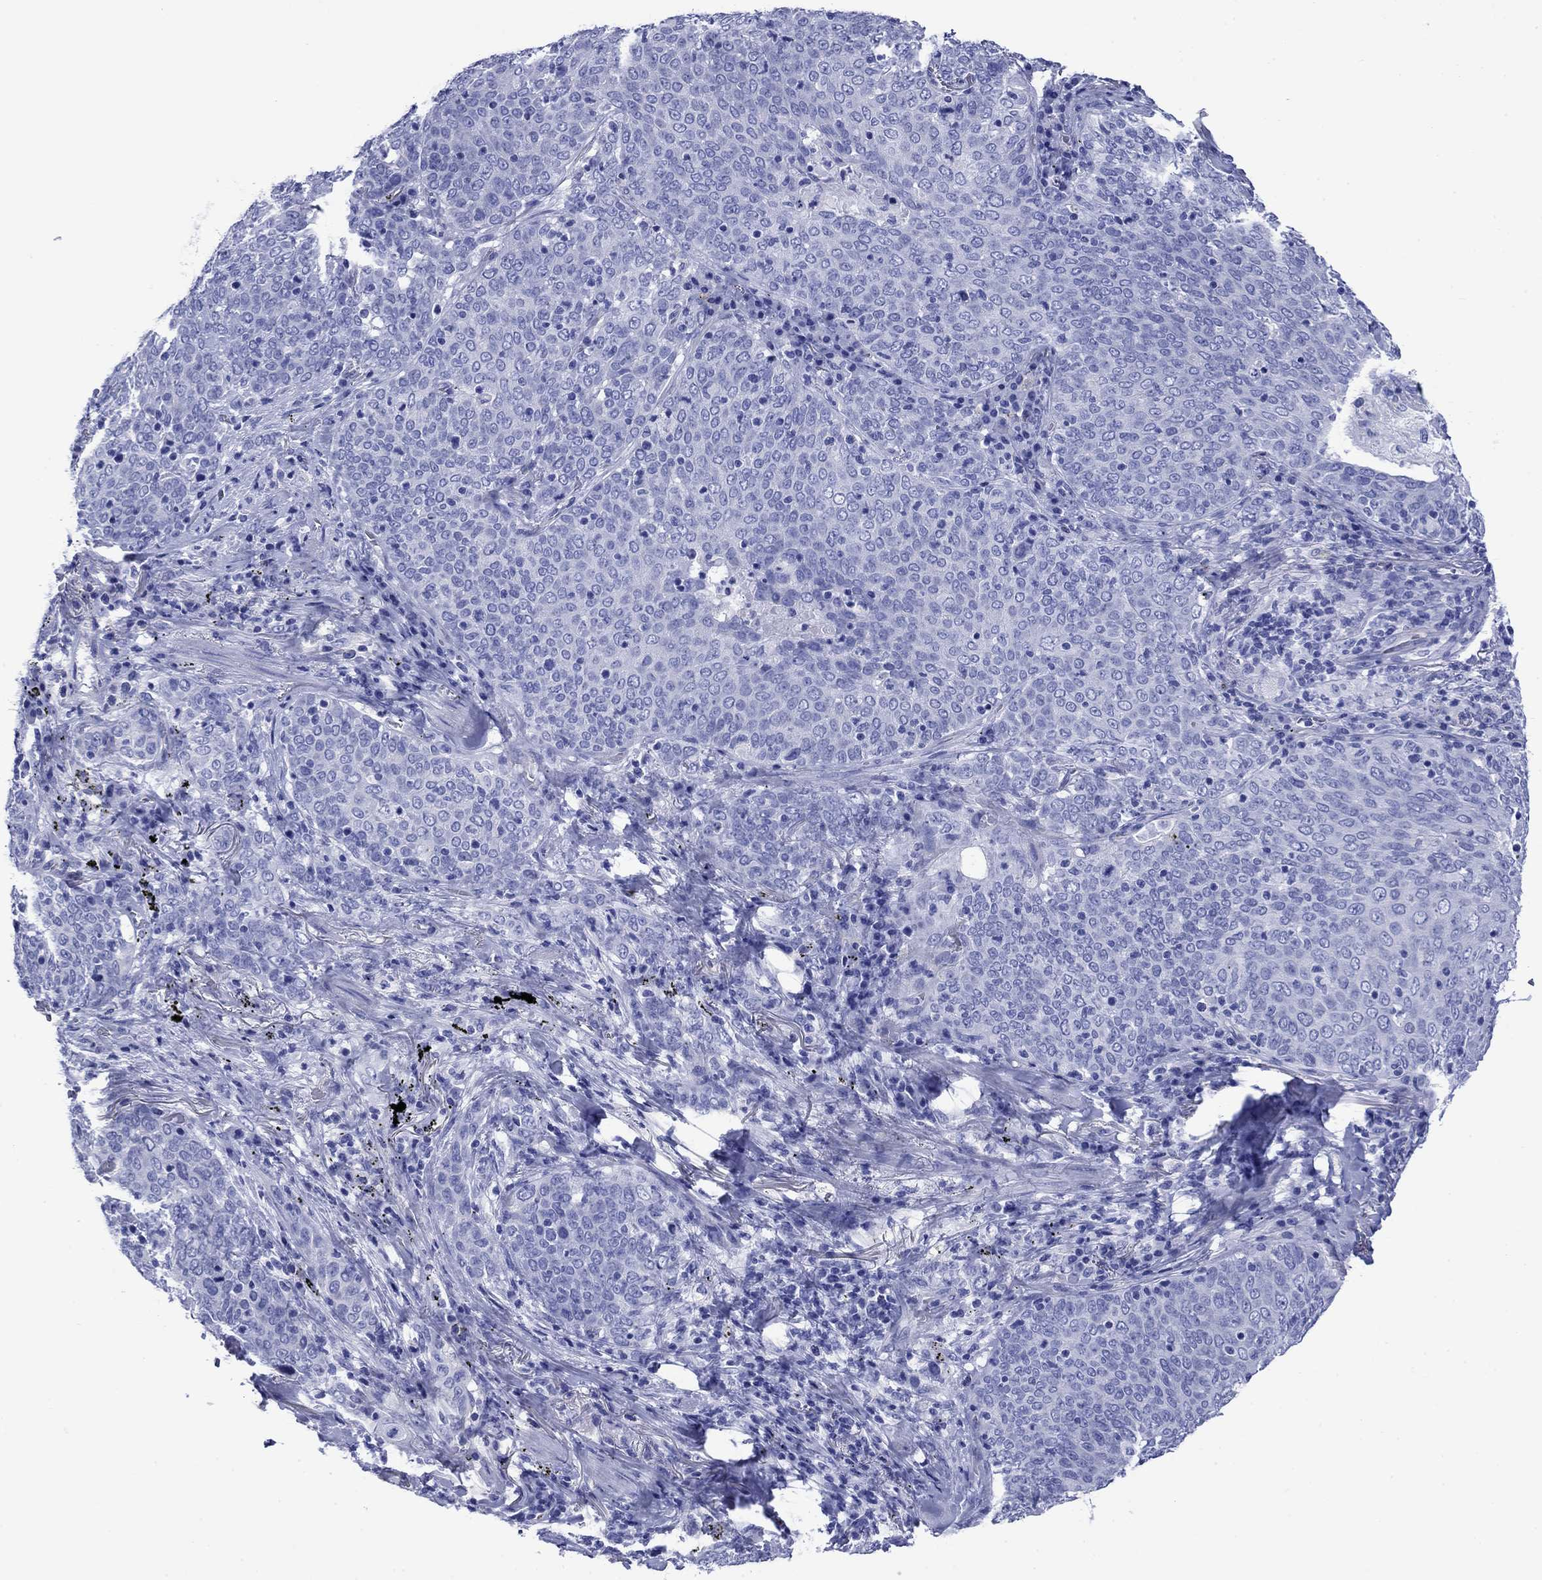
{"staining": {"intensity": "negative", "quantity": "none", "location": "none"}, "tissue": "lung cancer", "cell_type": "Tumor cells", "image_type": "cancer", "snomed": [{"axis": "morphology", "description": "Squamous cell carcinoma, NOS"}, {"axis": "topography", "description": "Lung"}], "caption": "This histopathology image is of lung cancer stained with immunohistochemistry (IHC) to label a protein in brown with the nuclei are counter-stained blue. There is no staining in tumor cells.", "gene": "SLC1A2", "patient": {"sex": "male", "age": 82}}